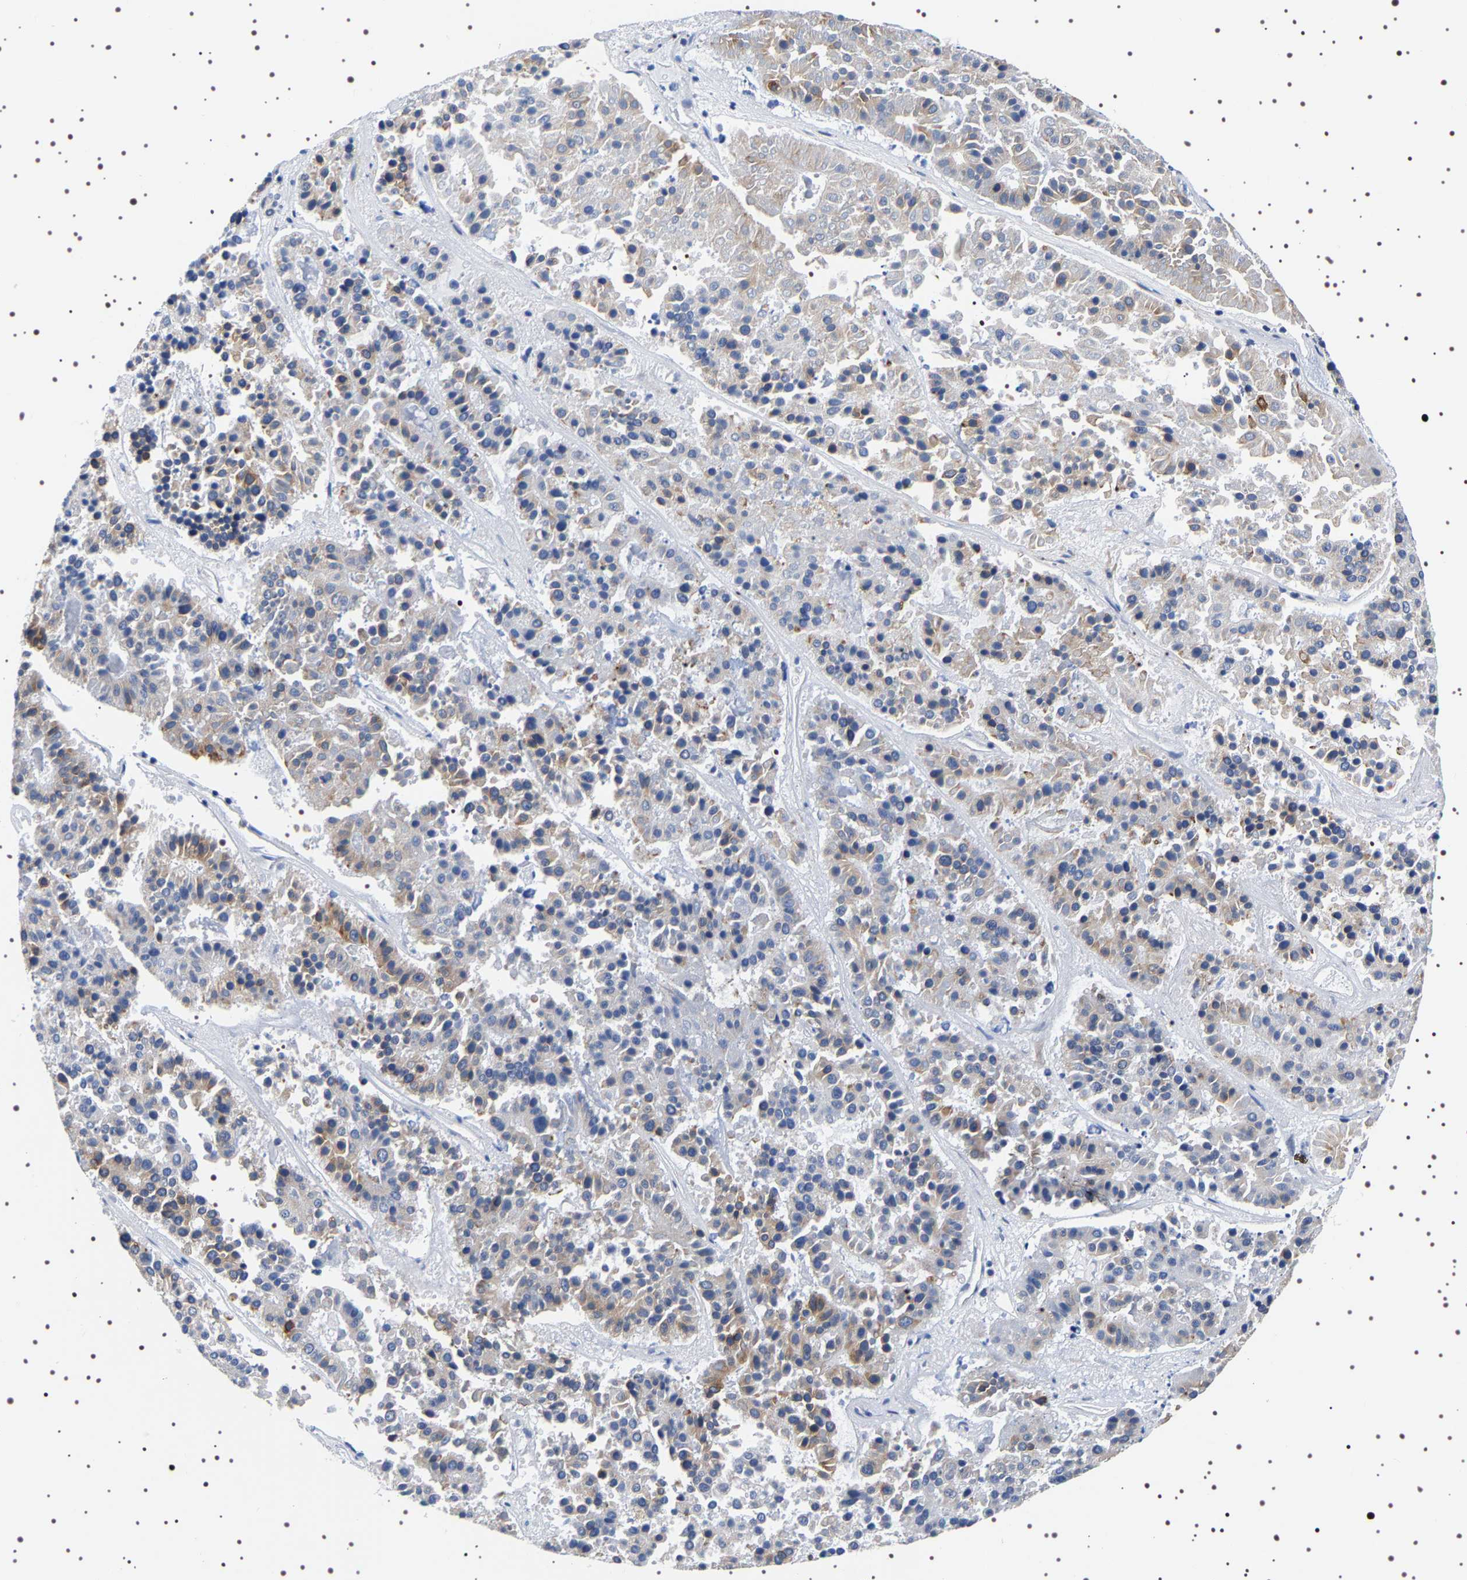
{"staining": {"intensity": "weak", "quantity": "25%-75%", "location": "cytoplasmic/membranous"}, "tissue": "pancreatic cancer", "cell_type": "Tumor cells", "image_type": "cancer", "snomed": [{"axis": "morphology", "description": "Adenocarcinoma, NOS"}, {"axis": "topography", "description": "Pancreas"}], "caption": "Brown immunohistochemical staining in pancreatic cancer displays weak cytoplasmic/membranous expression in about 25%-75% of tumor cells.", "gene": "SQLE", "patient": {"sex": "male", "age": 50}}